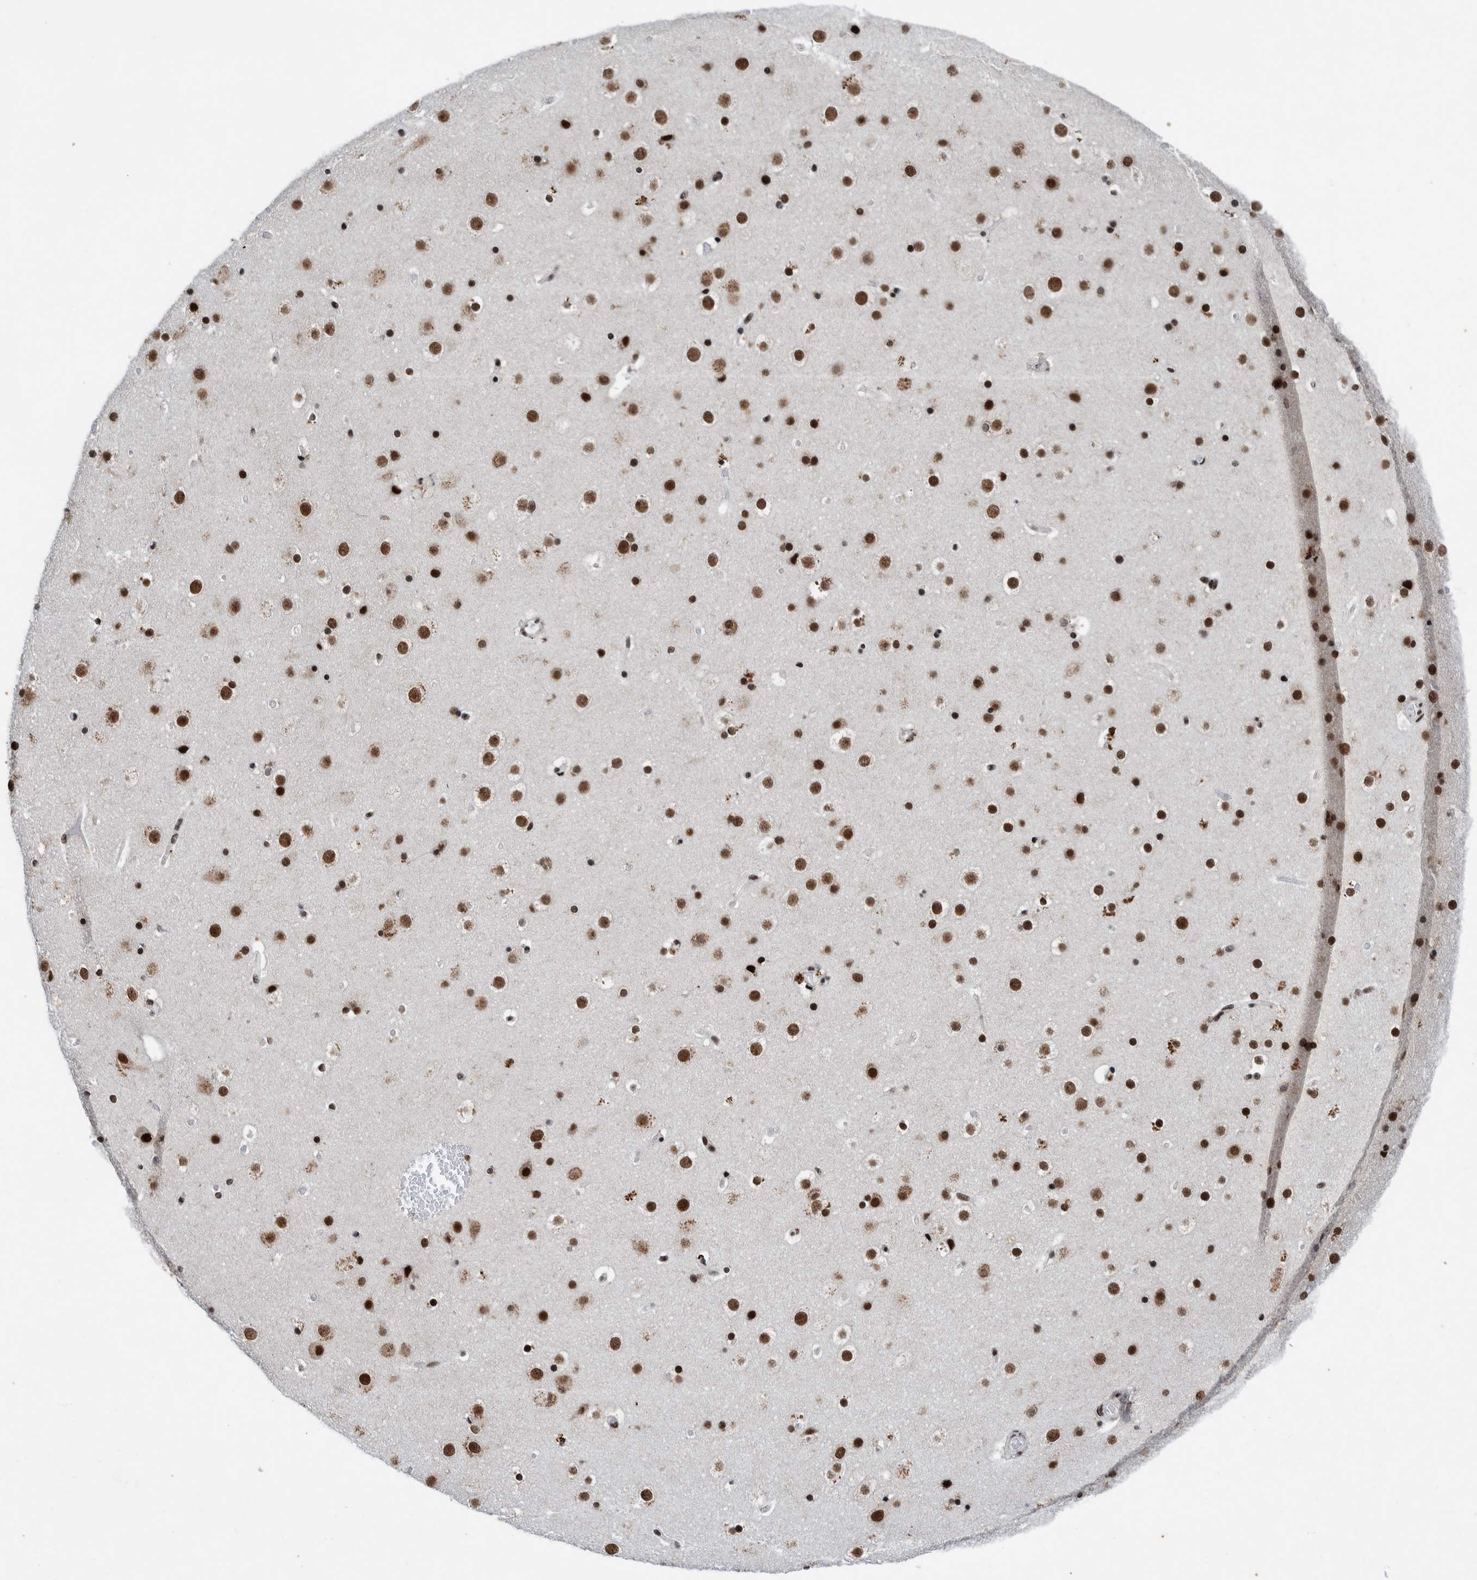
{"staining": {"intensity": "moderate", "quantity": ">75%", "location": "nuclear"}, "tissue": "cerebral cortex", "cell_type": "Endothelial cells", "image_type": "normal", "snomed": [{"axis": "morphology", "description": "Normal tissue, NOS"}, {"axis": "topography", "description": "Cerebral cortex"}], "caption": "Immunohistochemistry (IHC) photomicrograph of normal cerebral cortex stained for a protein (brown), which demonstrates medium levels of moderate nuclear staining in about >75% of endothelial cells.", "gene": "TAF10", "patient": {"sex": "male", "age": 57}}